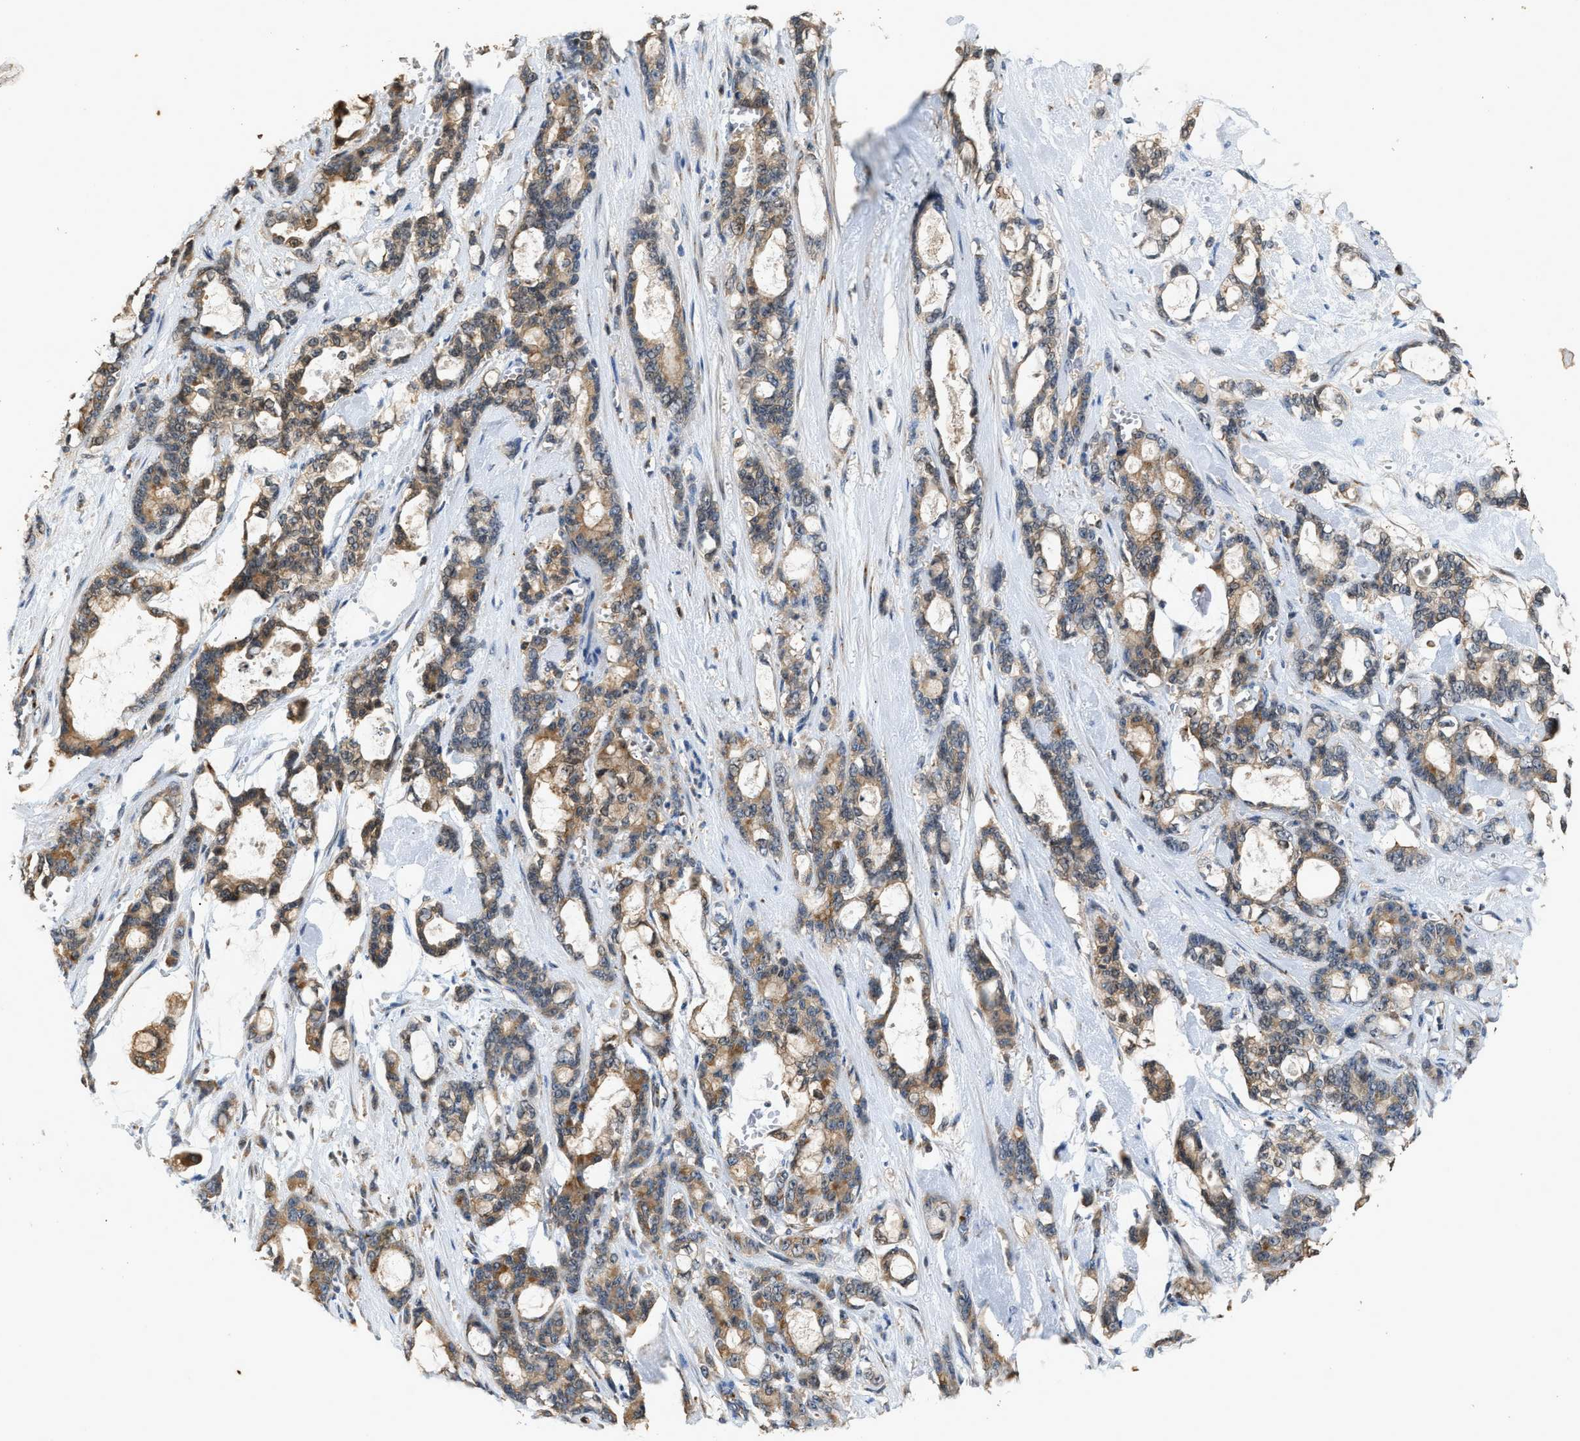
{"staining": {"intensity": "moderate", "quantity": ">75%", "location": "cytoplasmic/membranous"}, "tissue": "pancreatic cancer", "cell_type": "Tumor cells", "image_type": "cancer", "snomed": [{"axis": "morphology", "description": "Adenocarcinoma, NOS"}, {"axis": "topography", "description": "Pancreas"}], "caption": "Moderate cytoplasmic/membranous expression for a protein is identified in approximately >75% of tumor cells of adenocarcinoma (pancreatic) using immunohistochemistry (IHC).", "gene": "CHUK", "patient": {"sex": "female", "age": 73}}